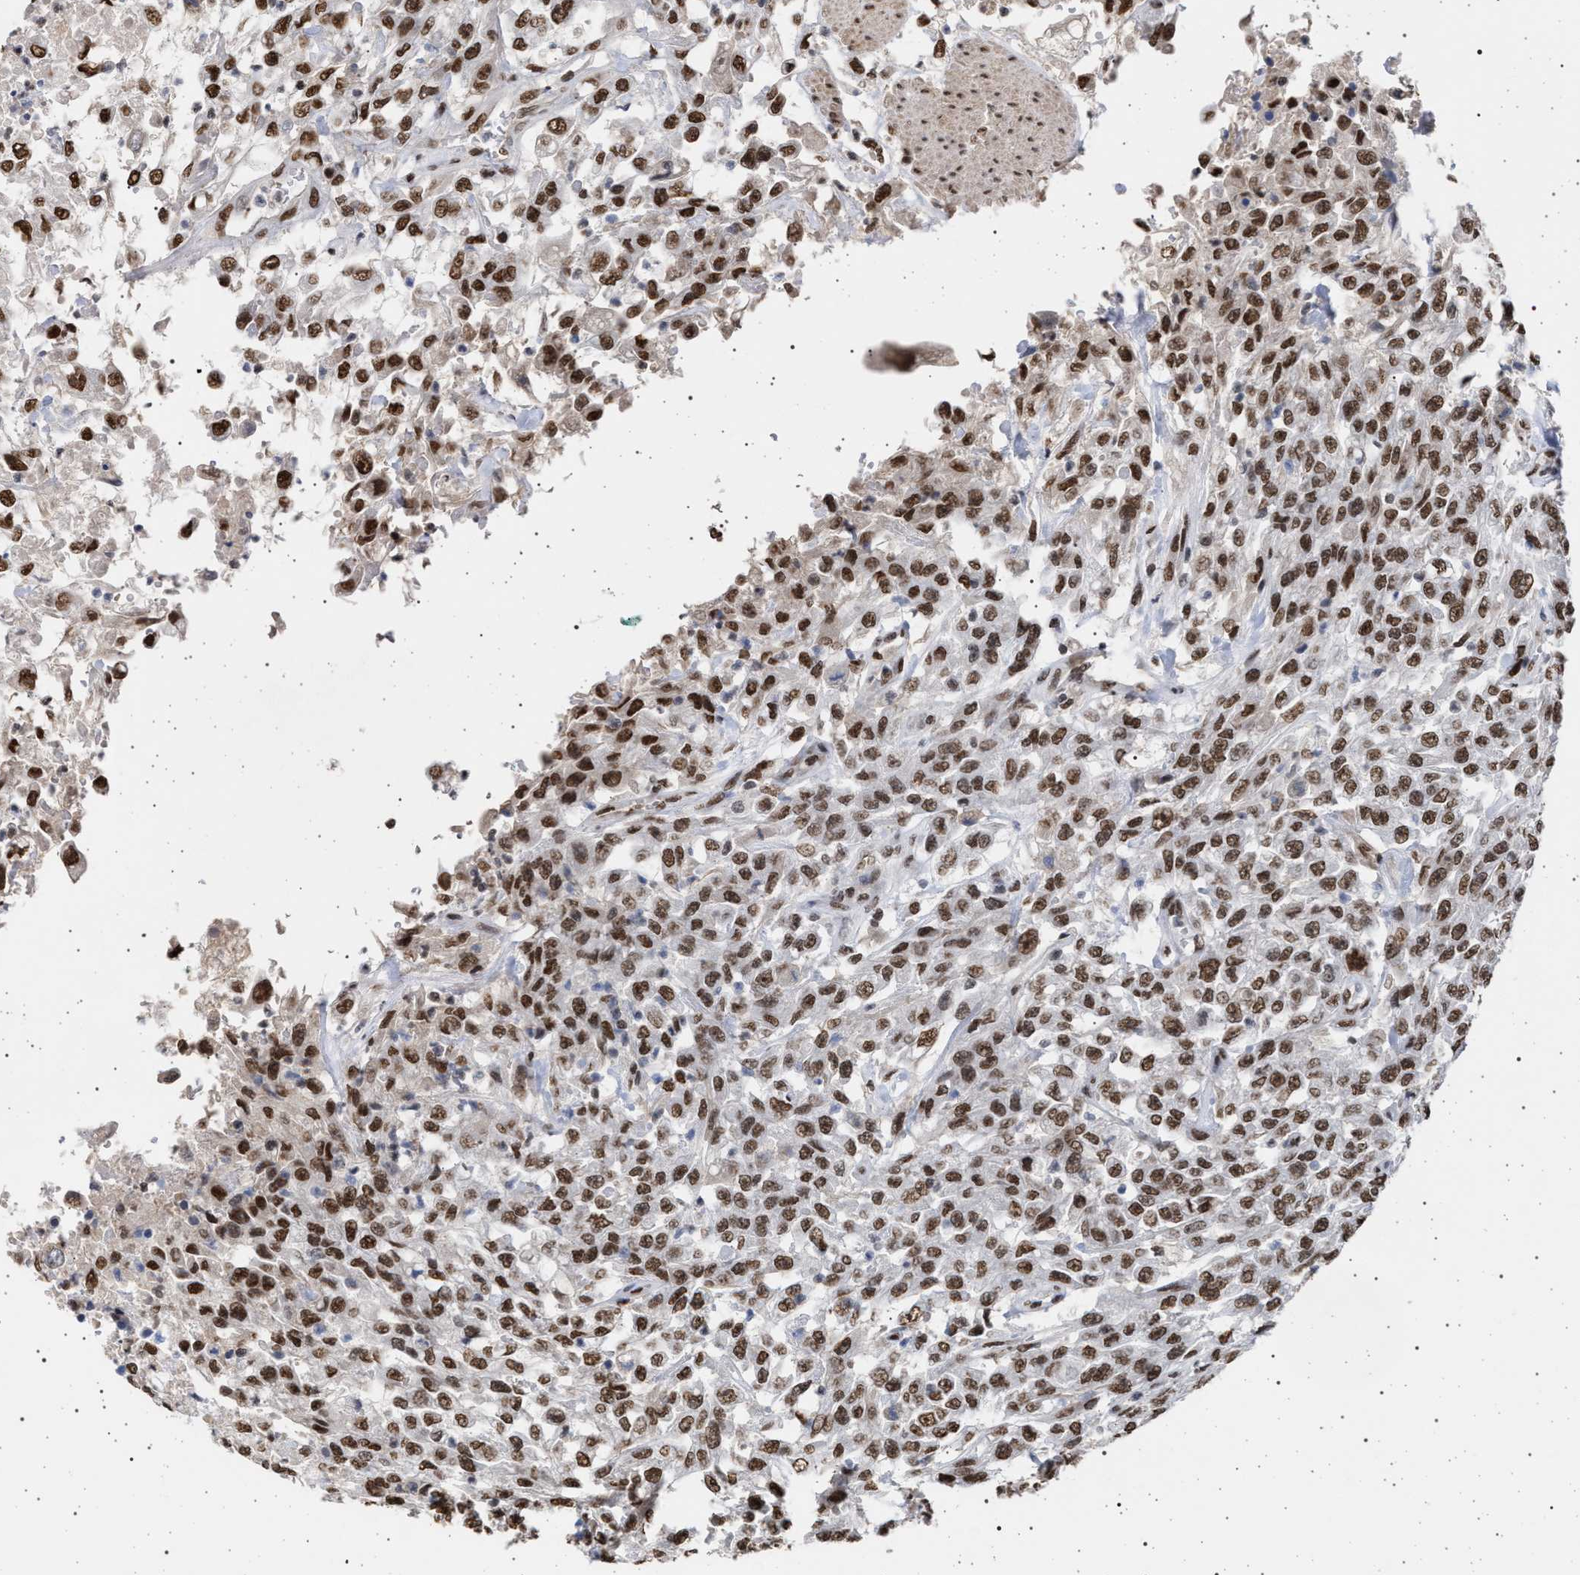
{"staining": {"intensity": "strong", "quantity": ">75%", "location": "nuclear"}, "tissue": "urothelial cancer", "cell_type": "Tumor cells", "image_type": "cancer", "snomed": [{"axis": "morphology", "description": "Urothelial carcinoma, High grade"}, {"axis": "topography", "description": "Urinary bladder"}], "caption": "This micrograph reveals IHC staining of urothelial carcinoma (high-grade), with high strong nuclear staining in about >75% of tumor cells.", "gene": "PHF12", "patient": {"sex": "male", "age": 46}}